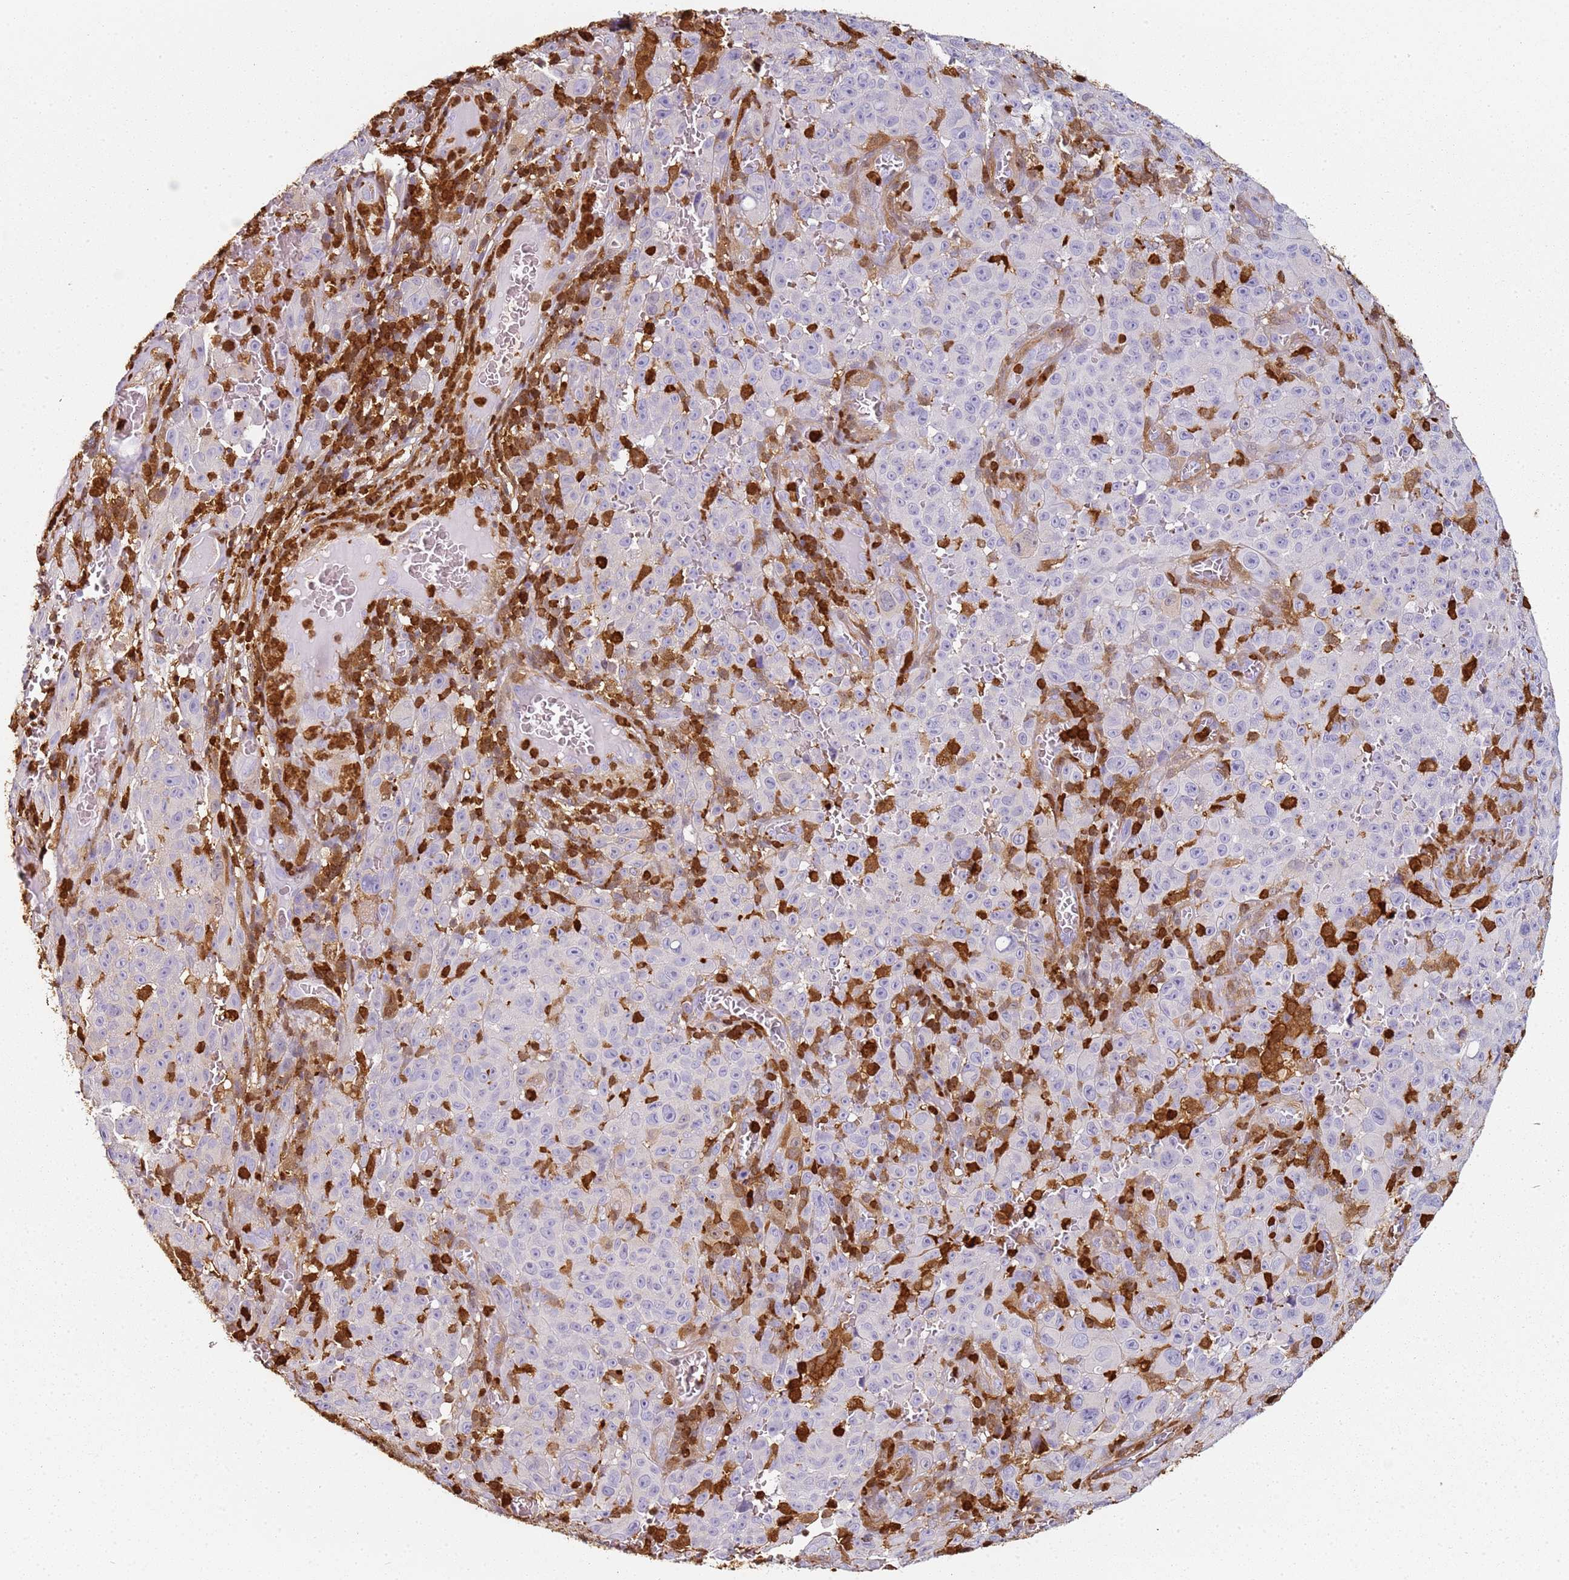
{"staining": {"intensity": "negative", "quantity": "none", "location": "none"}, "tissue": "melanoma", "cell_type": "Tumor cells", "image_type": "cancer", "snomed": [{"axis": "morphology", "description": "Malignant melanoma, NOS"}, {"axis": "topography", "description": "Skin"}], "caption": "Tumor cells show no significant protein expression in malignant melanoma.", "gene": "S100A4", "patient": {"sex": "female", "age": 82}}